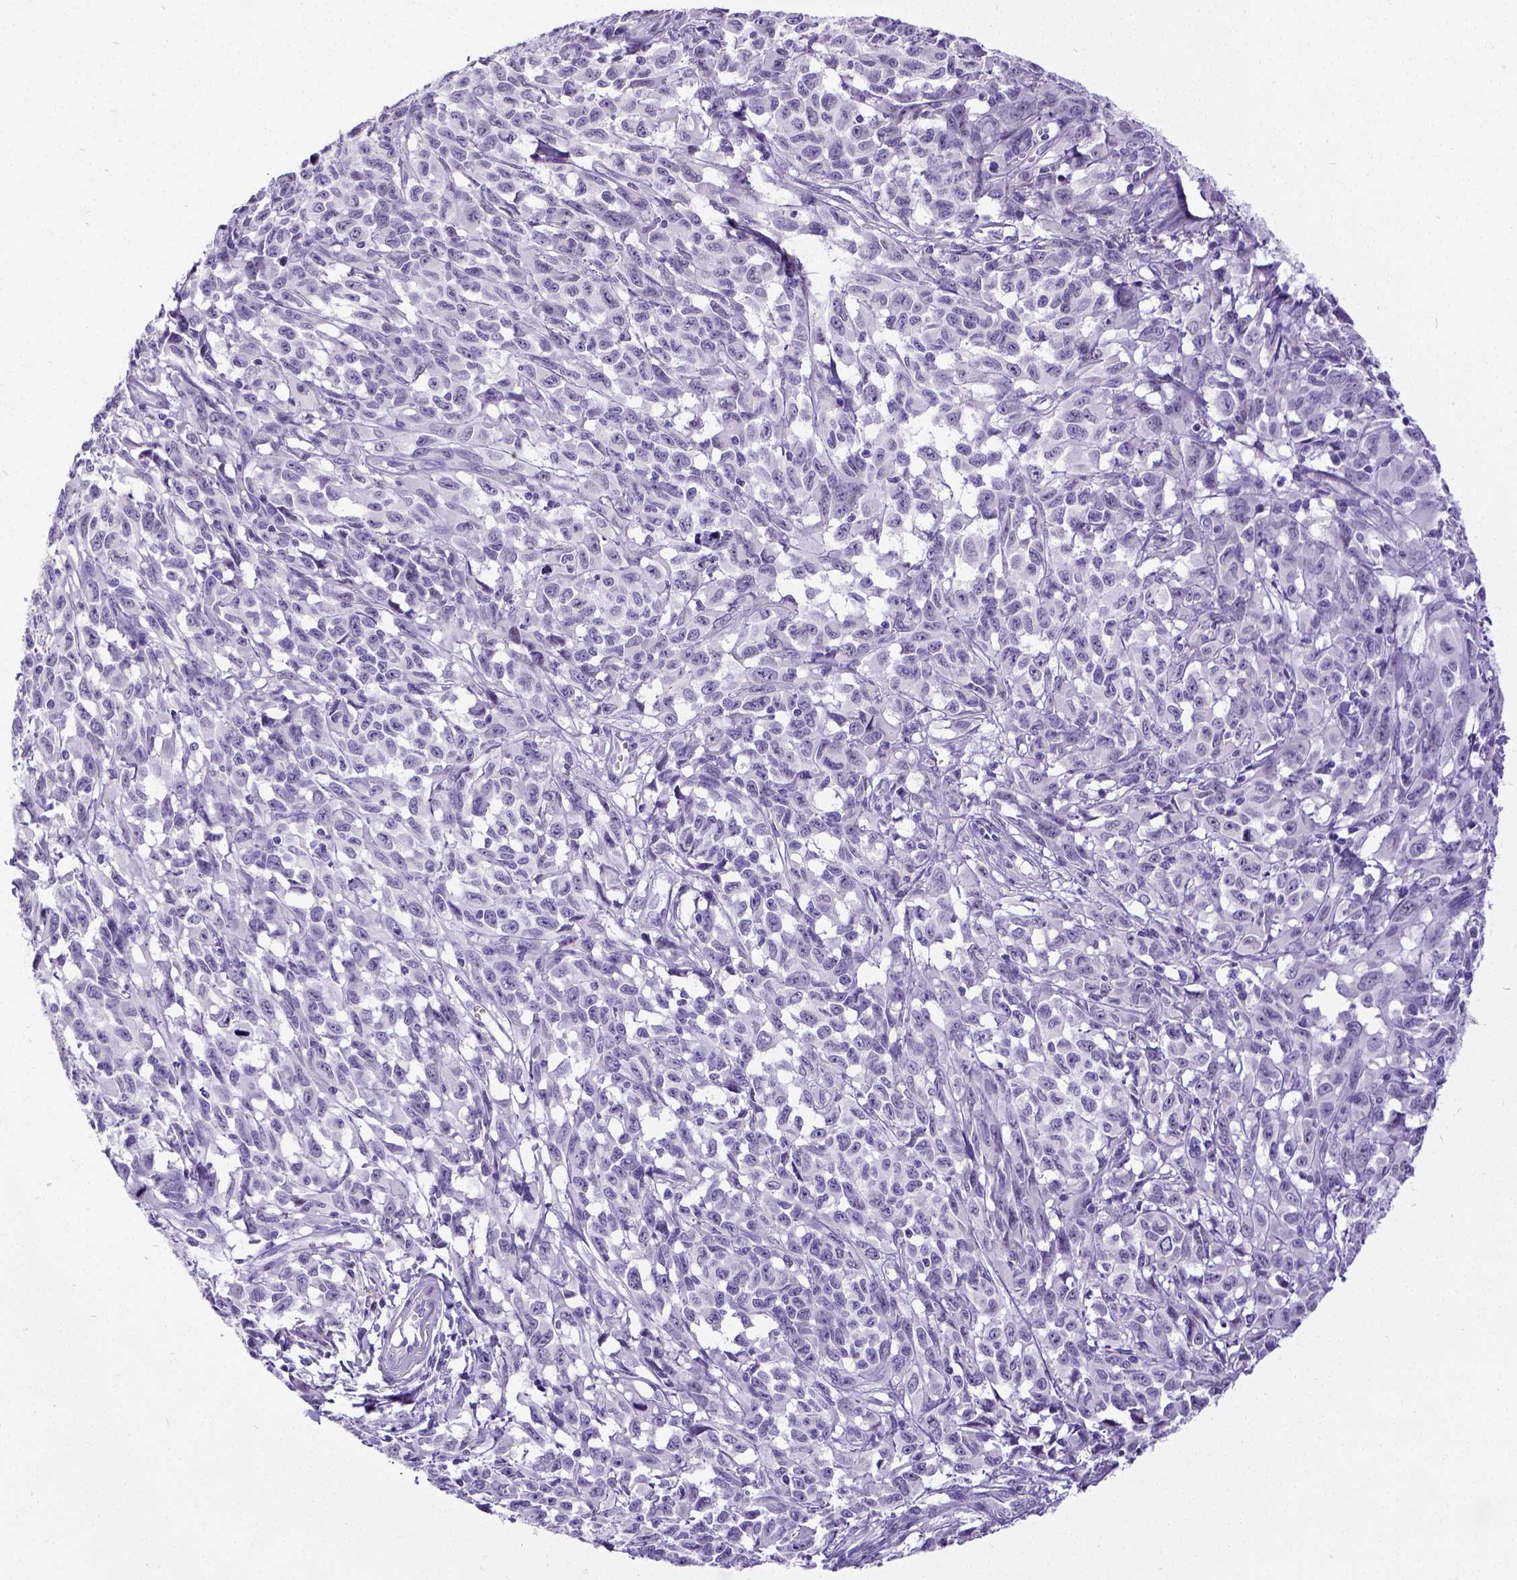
{"staining": {"intensity": "negative", "quantity": "none", "location": "none"}, "tissue": "melanoma", "cell_type": "Tumor cells", "image_type": "cancer", "snomed": [{"axis": "morphology", "description": "Malignant melanoma, NOS"}, {"axis": "topography", "description": "Vulva, labia, clitoris and Bartholin´s gland, NO"}], "caption": "Immunohistochemical staining of human malignant melanoma shows no significant positivity in tumor cells.", "gene": "SATB2", "patient": {"sex": "female", "age": 75}}